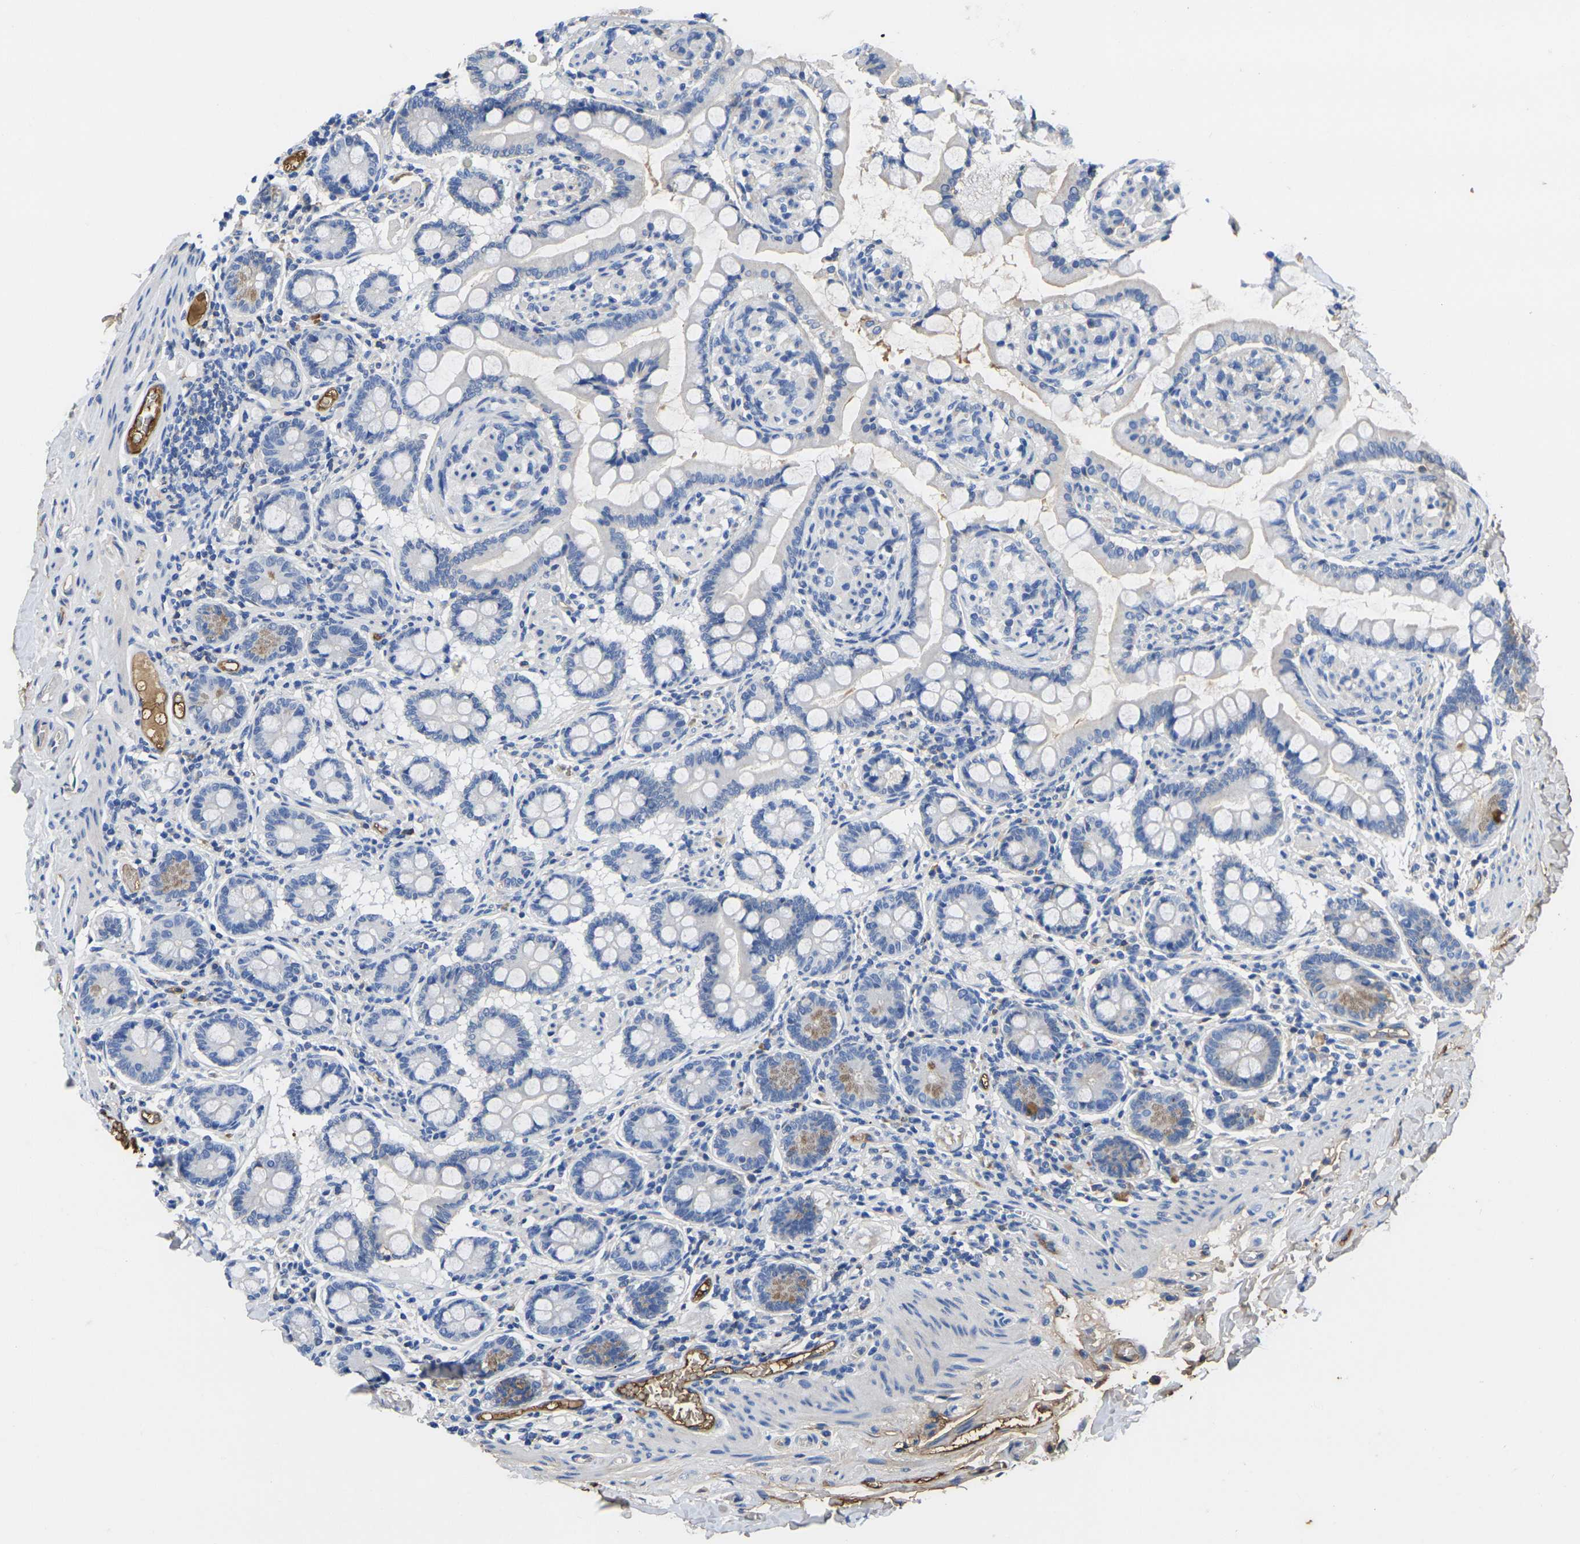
{"staining": {"intensity": "moderate", "quantity": "<25%", "location": "cytoplasmic/membranous"}, "tissue": "small intestine", "cell_type": "Glandular cells", "image_type": "normal", "snomed": [{"axis": "morphology", "description": "Normal tissue, NOS"}, {"axis": "topography", "description": "Small intestine"}], "caption": "Human small intestine stained for a protein (brown) demonstrates moderate cytoplasmic/membranous positive staining in approximately <25% of glandular cells.", "gene": "GREM2", "patient": {"sex": "male", "age": 41}}